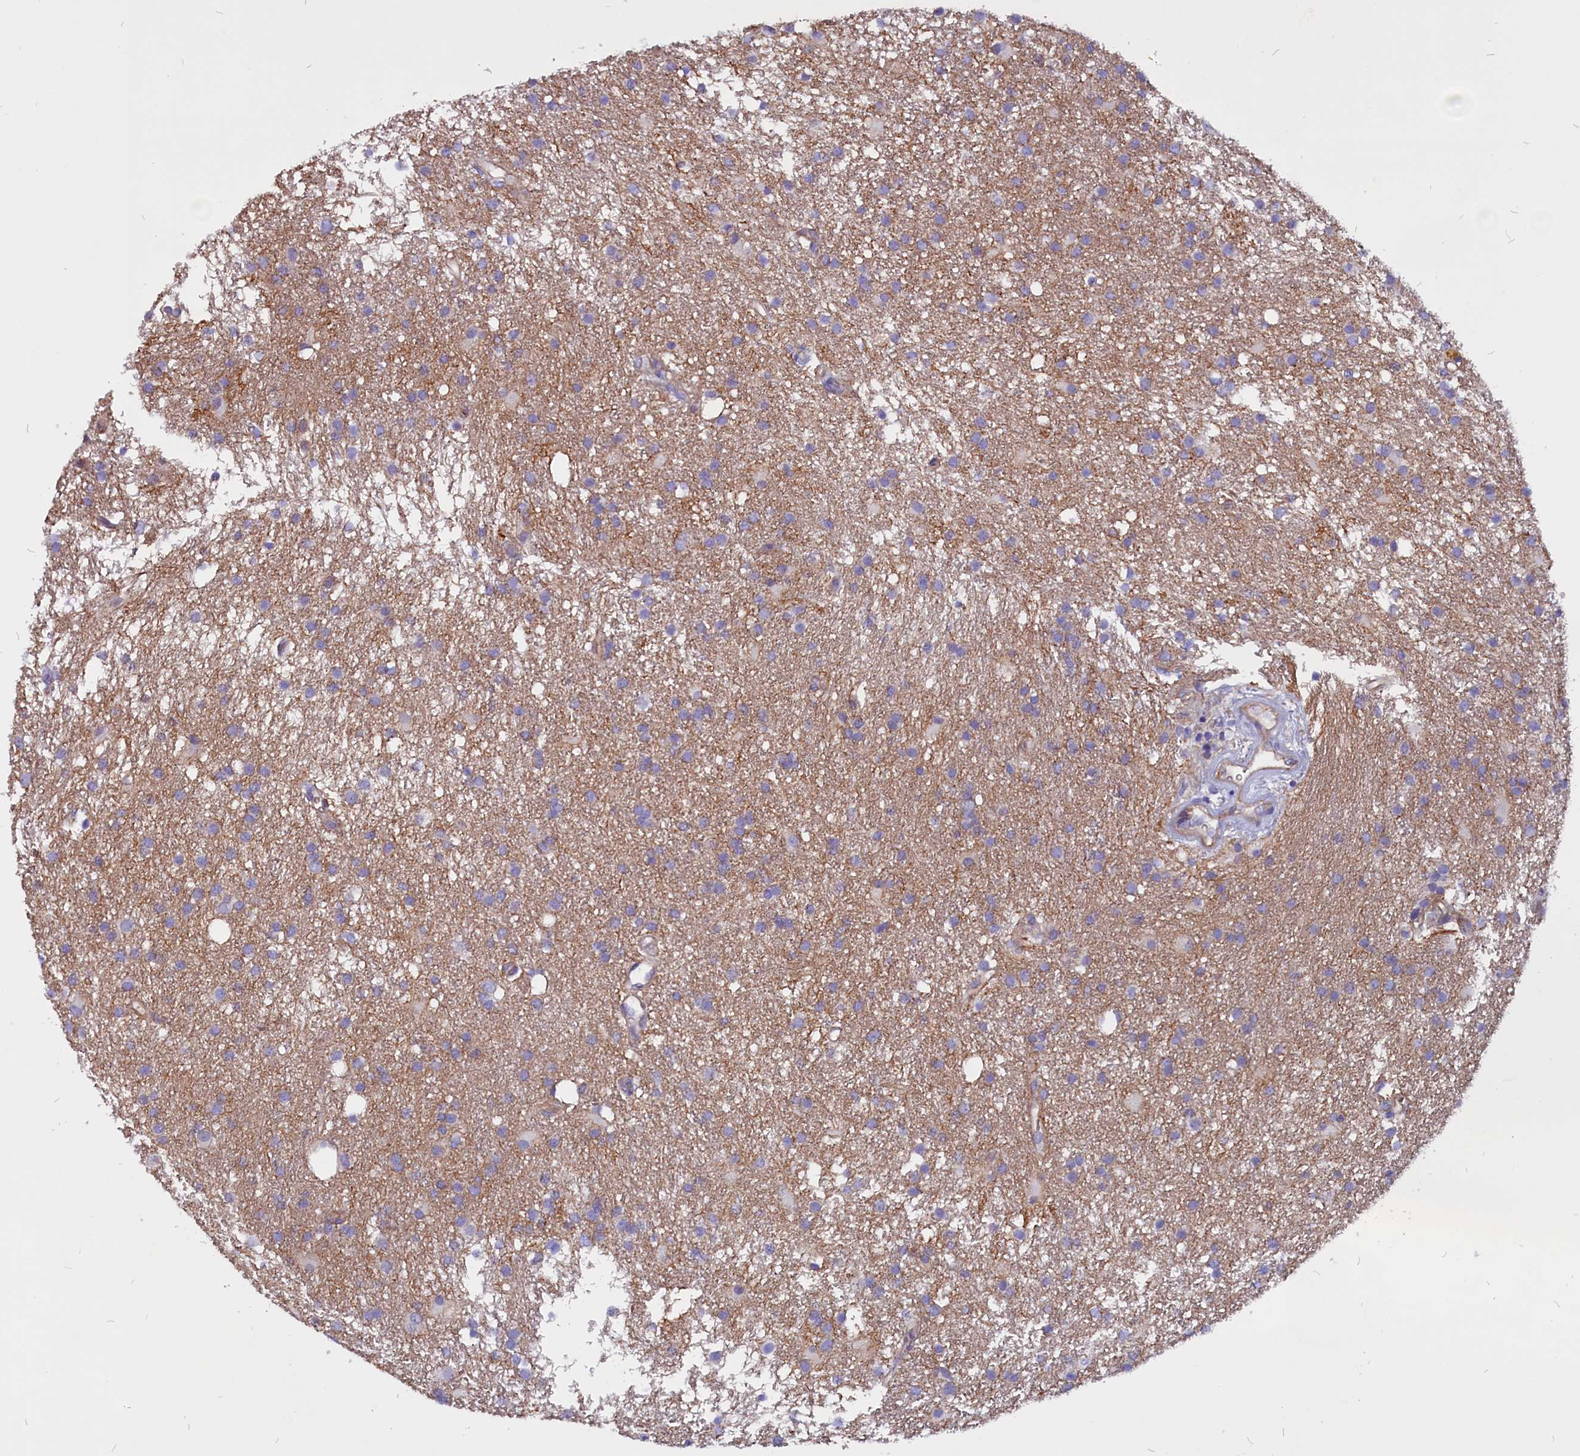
{"staining": {"intensity": "negative", "quantity": "none", "location": "none"}, "tissue": "glioma", "cell_type": "Tumor cells", "image_type": "cancer", "snomed": [{"axis": "morphology", "description": "Glioma, malignant, High grade"}, {"axis": "topography", "description": "Brain"}], "caption": "A high-resolution histopathology image shows immunohistochemistry (IHC) staining of high-grade glioma (malignant), which displays no significant expression in tumor cells.", "gene": "ZNF749", "patient": {"sex": "male", "age": 77}}